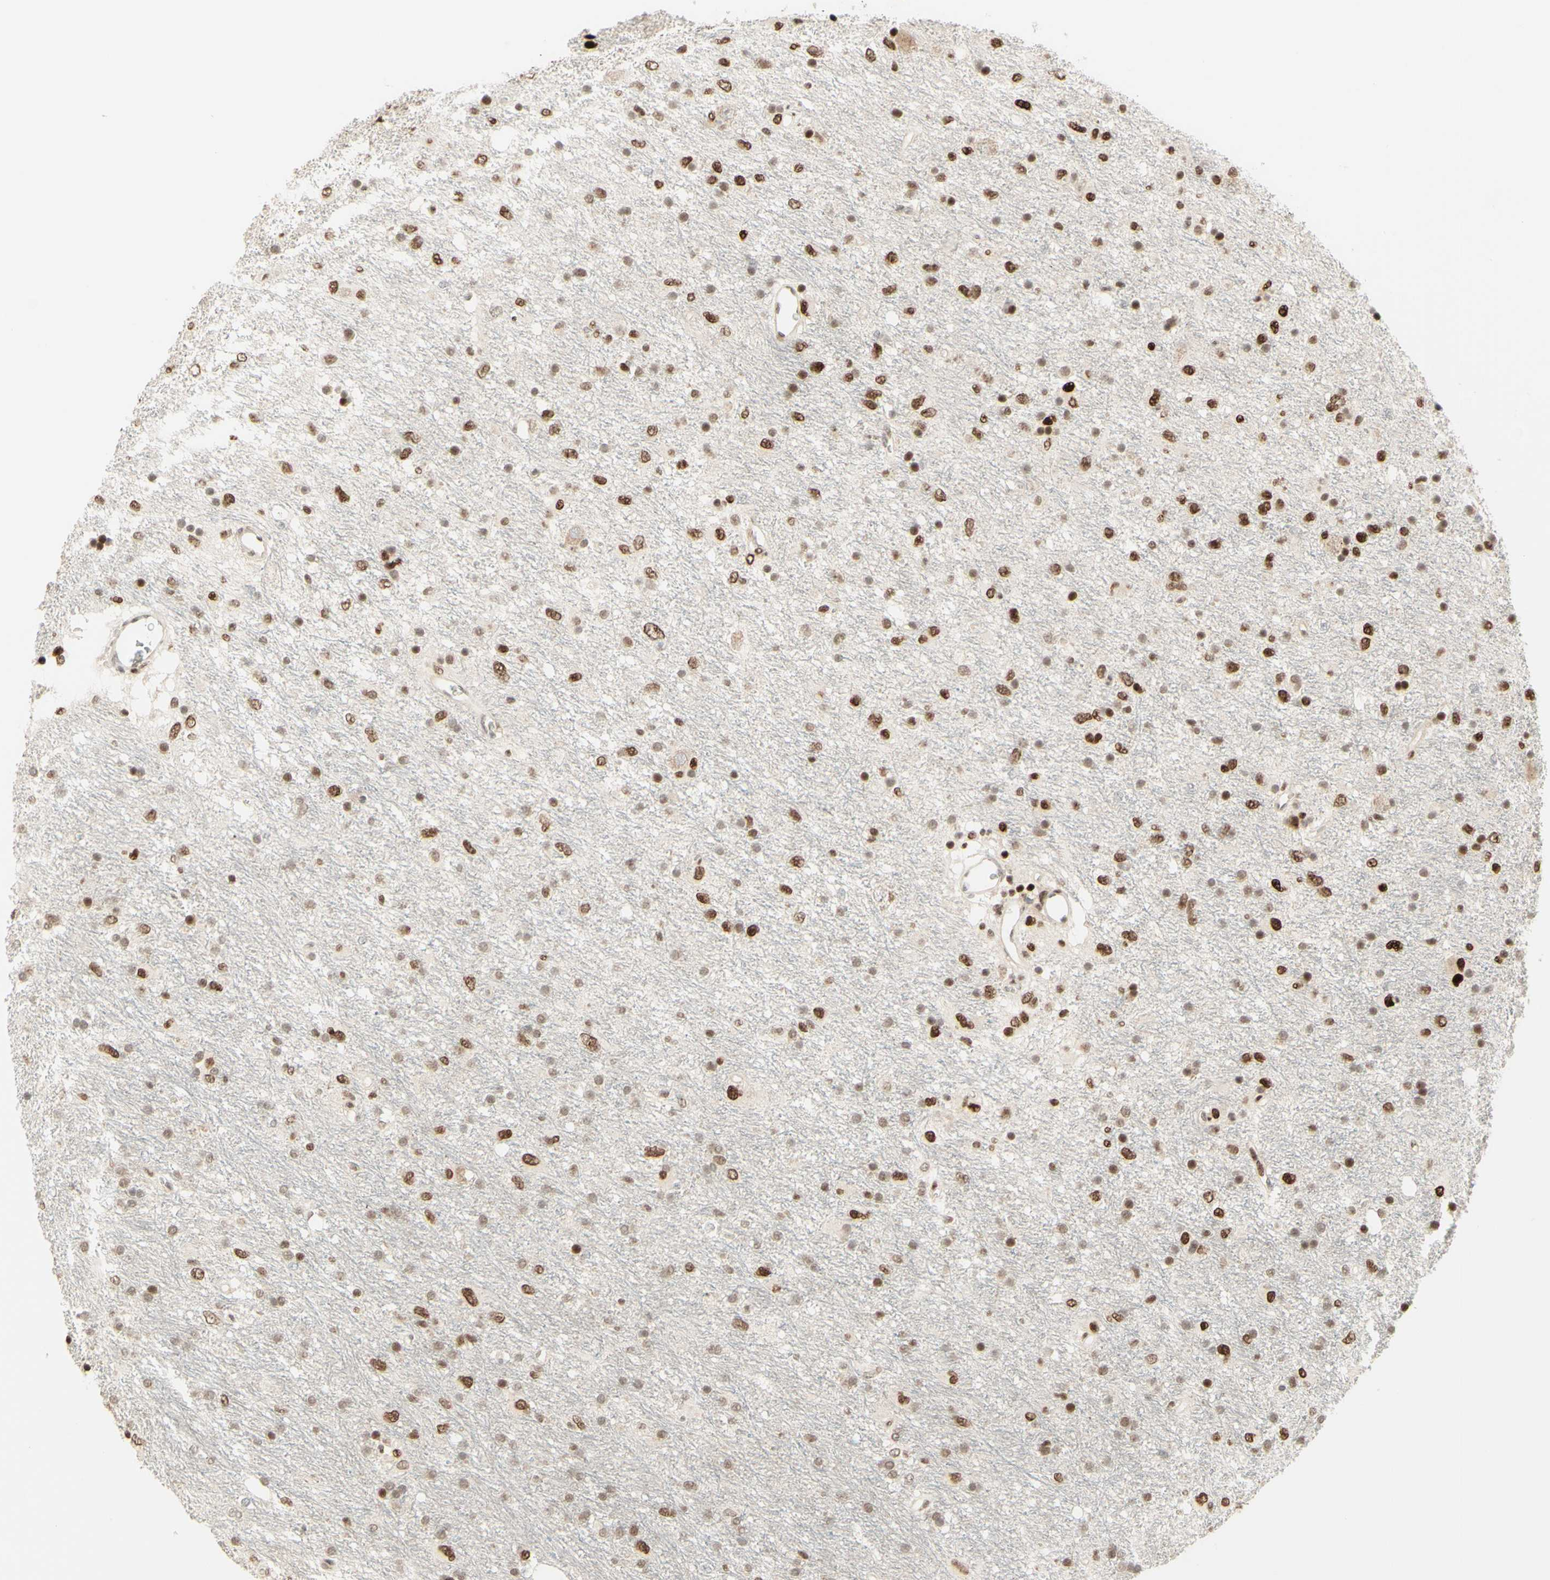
{"staining": {"intensity": "moderate", "quantity": "25%-75%", "location": "nuclear"}, "tissue": "glioma", "cell_type": "Tumor cells", "image_type": "cancer", "snomed": [{"axis": "morphology", "description": "Glioma, malignant, Low grade"}, {"axis": "topography", "description": "Brain"}], "caption": "Malignant glioma (low-grade) was stained to show a protein in brown. There is medium levels of moderate nuclear expression in about 25%-75% of tumor cells.", "gene": "CDKL5", "patient": {"sex": "male", "age": 77}}